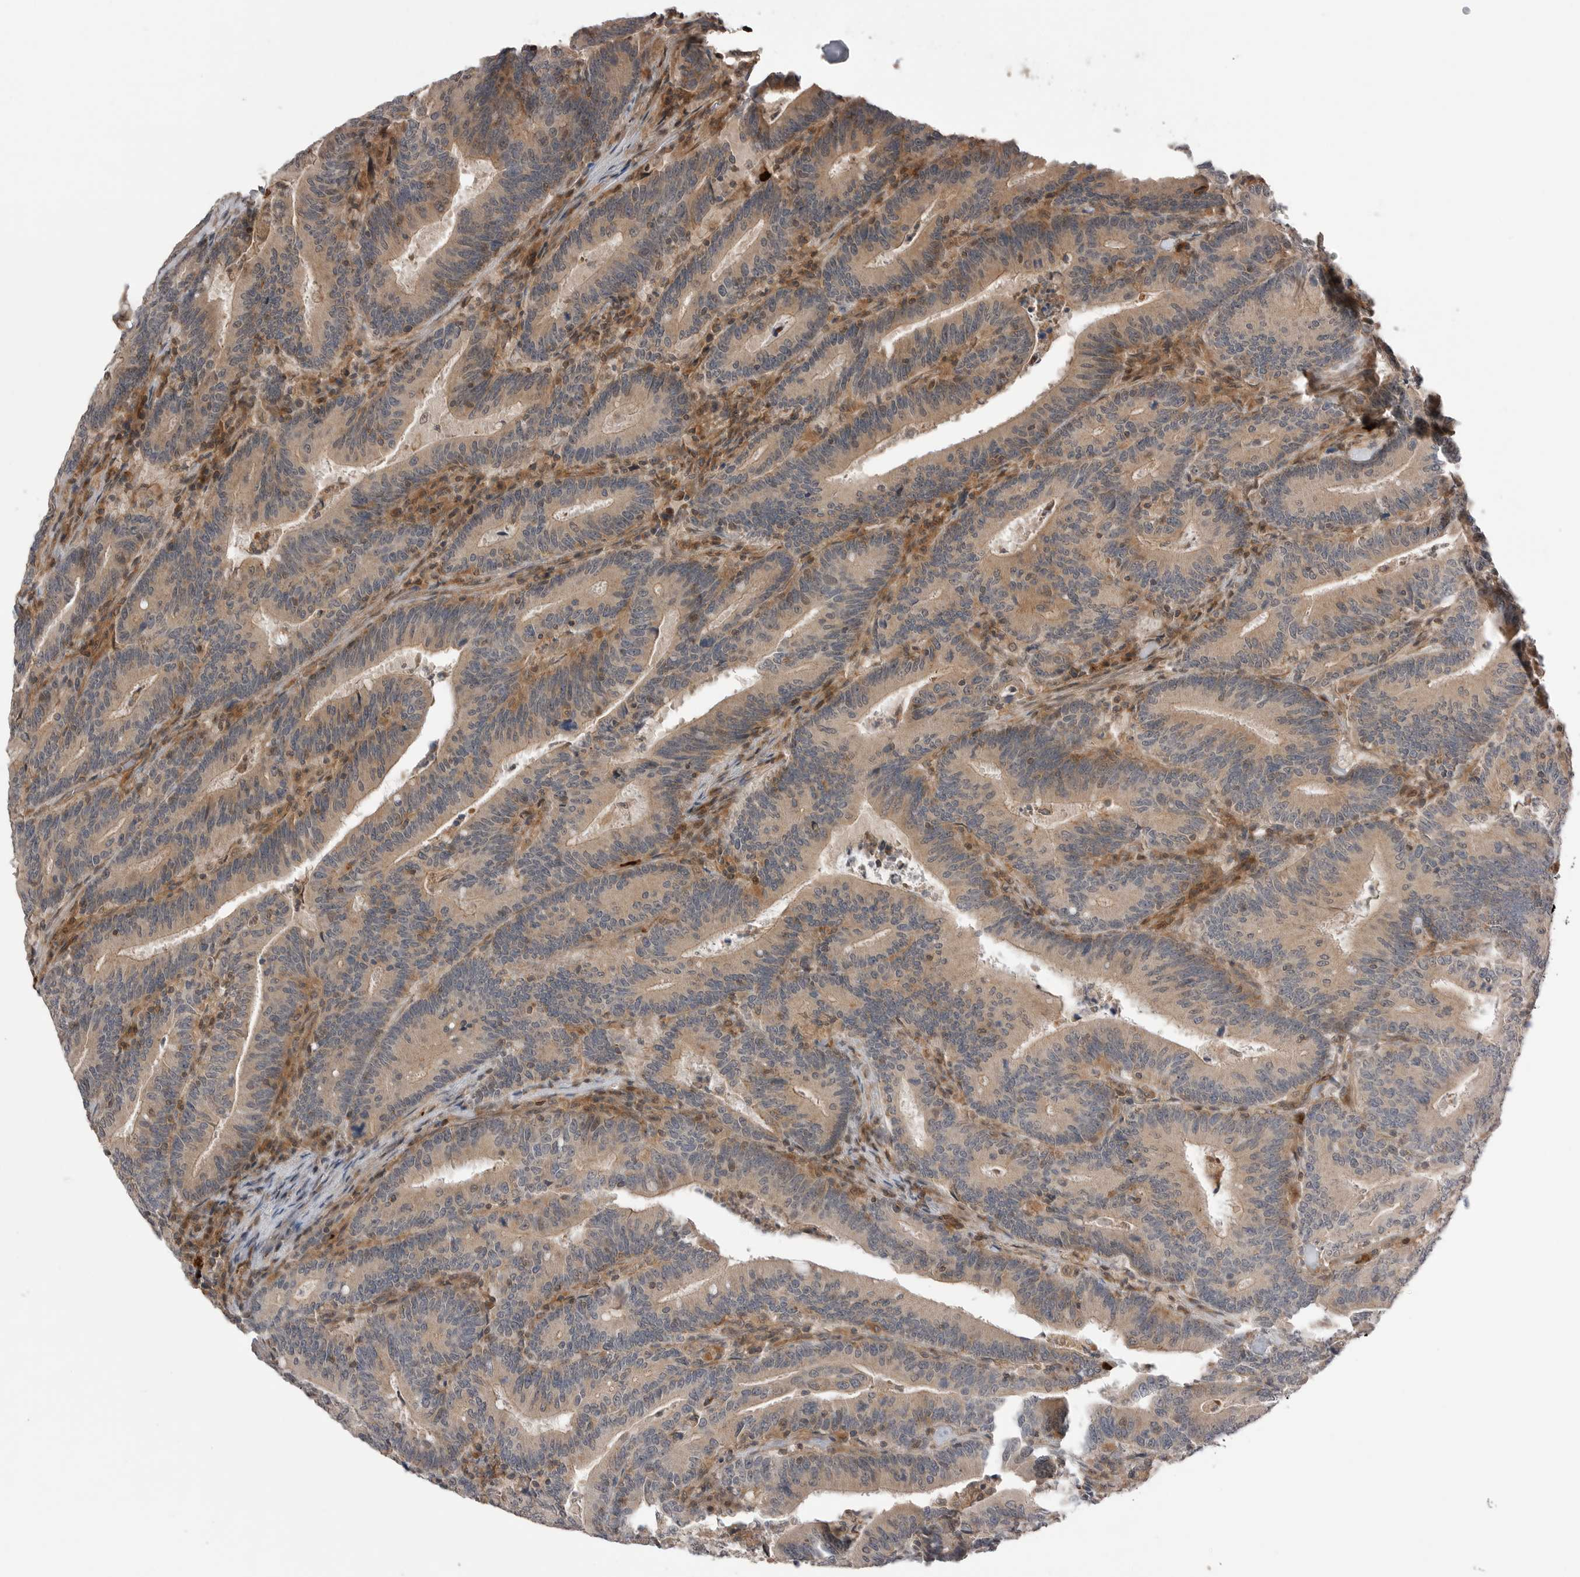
{"staining": {"intensity": "weak", "quantity": ">75%", "location": "cytoplasmic/membranous"}, "tissue": "colorectal cancer", "cell_type": "Tumor cells", "image_type": "cancer", "snomed": [{"axis": "morphology", "description": "Adenocarcinoma, NOS"}, {"axis": "topography", "description": "Colon"}], "caption": "IHC staining of colorectal cancer, which exhibits low levels of weak cytoplasmic/membranous staining in about >75% of tumor cells indicating weak cytoplasmic/membranous protein positivity. The staining was performed using DAB (brown) for protein detection and nuclei were counterstained in hematoxylin (blue).", "gene": "PEAK1", "patient": {"sex": "female", "age": 66}}